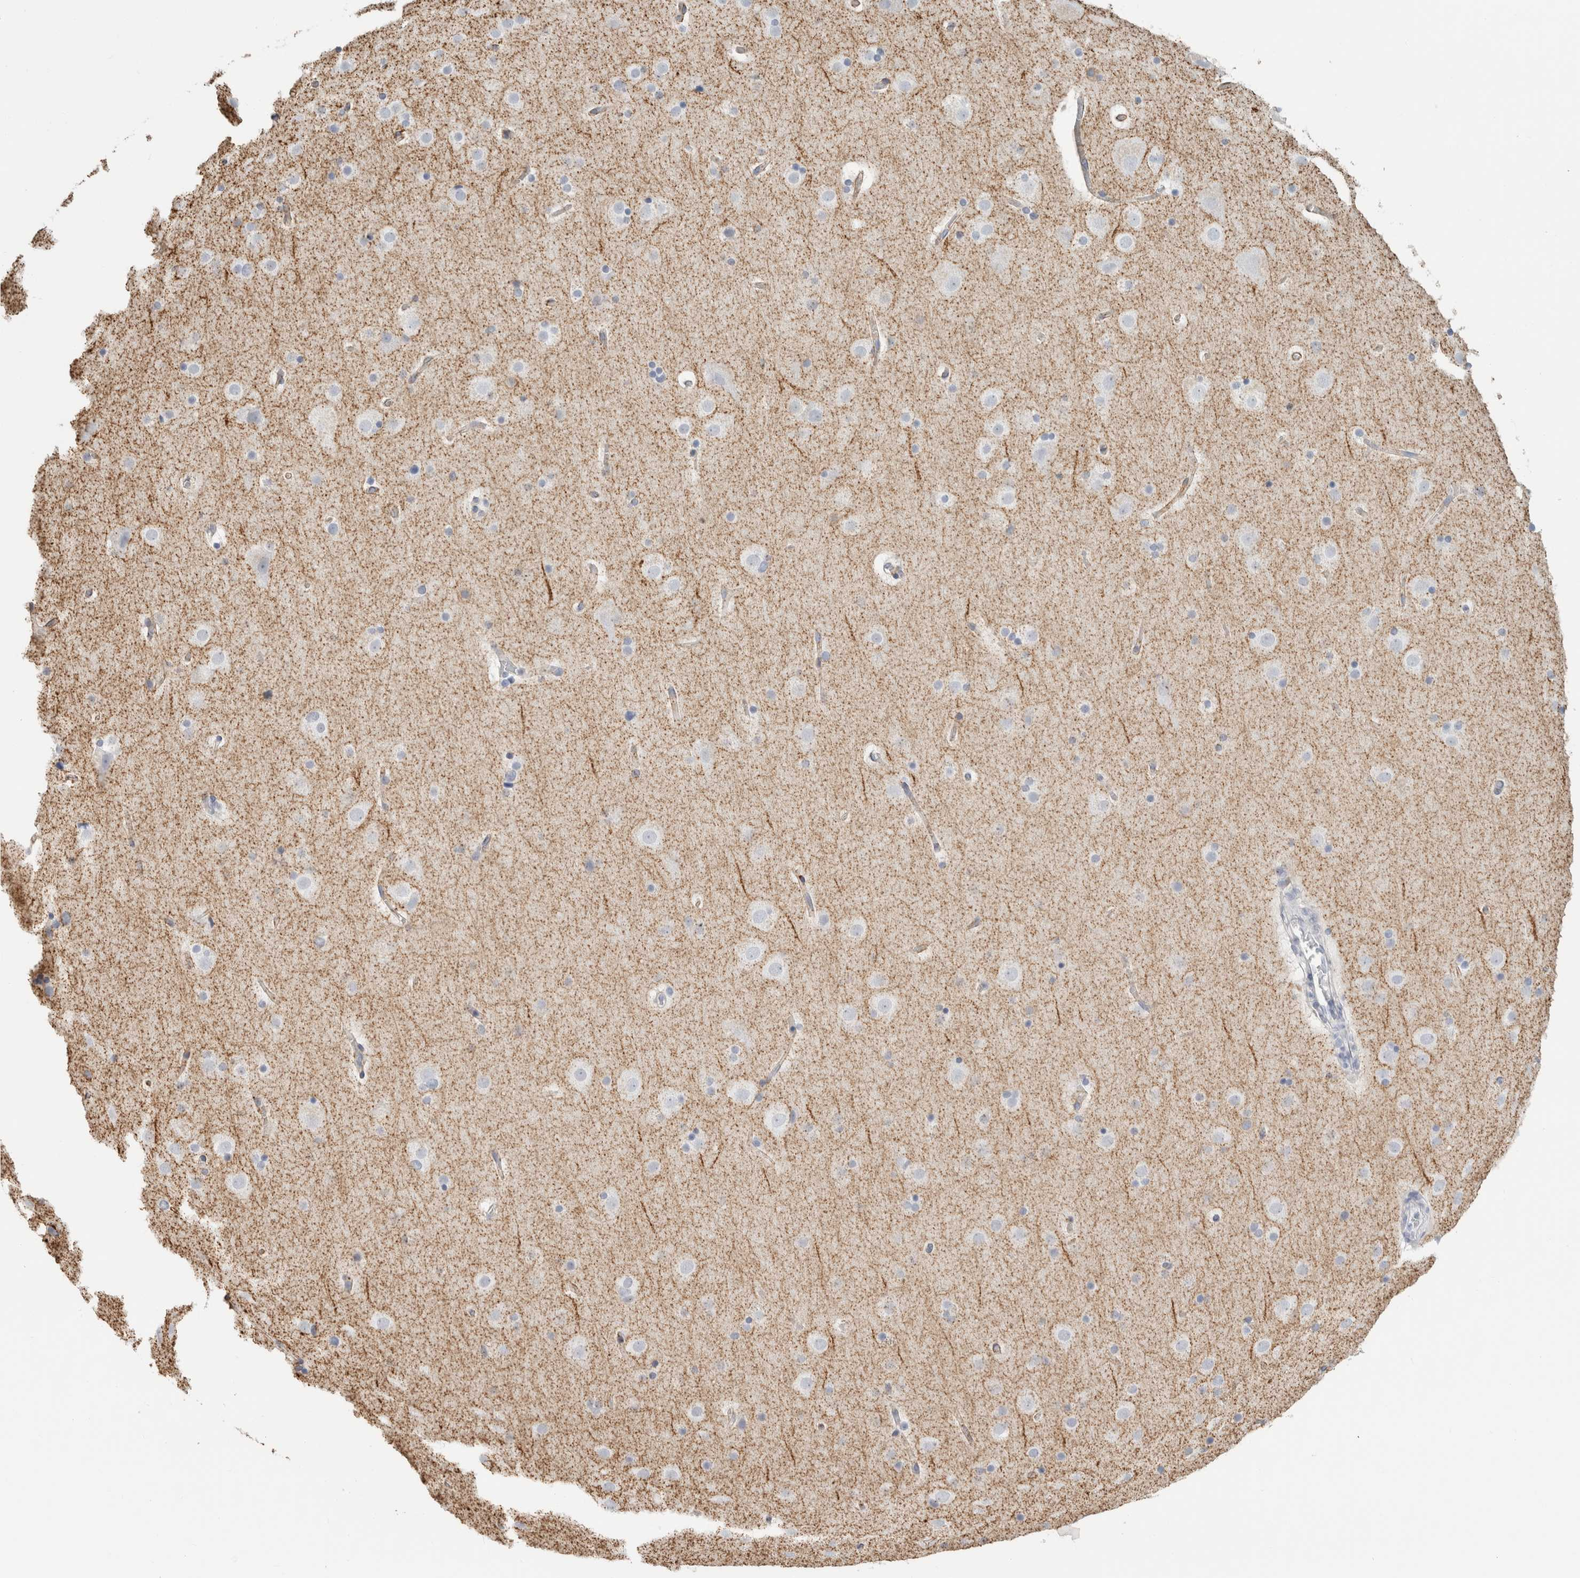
{"staining": {"intensity": "negative", "quantity": "none", "location": "none"}, "tissue": "cerebral cortex", "cell_type": "Endothelial cells", "image_type": "normal", "snomed": [{"axis": "morphology", "description": "Normal tissue, NOS"}, {"axis": "topography", "description": "Cerebral cortex"}], "caption": "Histopathology image shows no protein staining in endothelial cells of benign cerebral cortex. (Stains: DAB (3,3'-diaminobenzidine) immunohistochemistry (IHC) with hematoxylin counter stain, Microscopy: brightfield microscopy at high magnification).", "gene": "SLC6A1", "patient": {"sex": "male", "age": 57}}